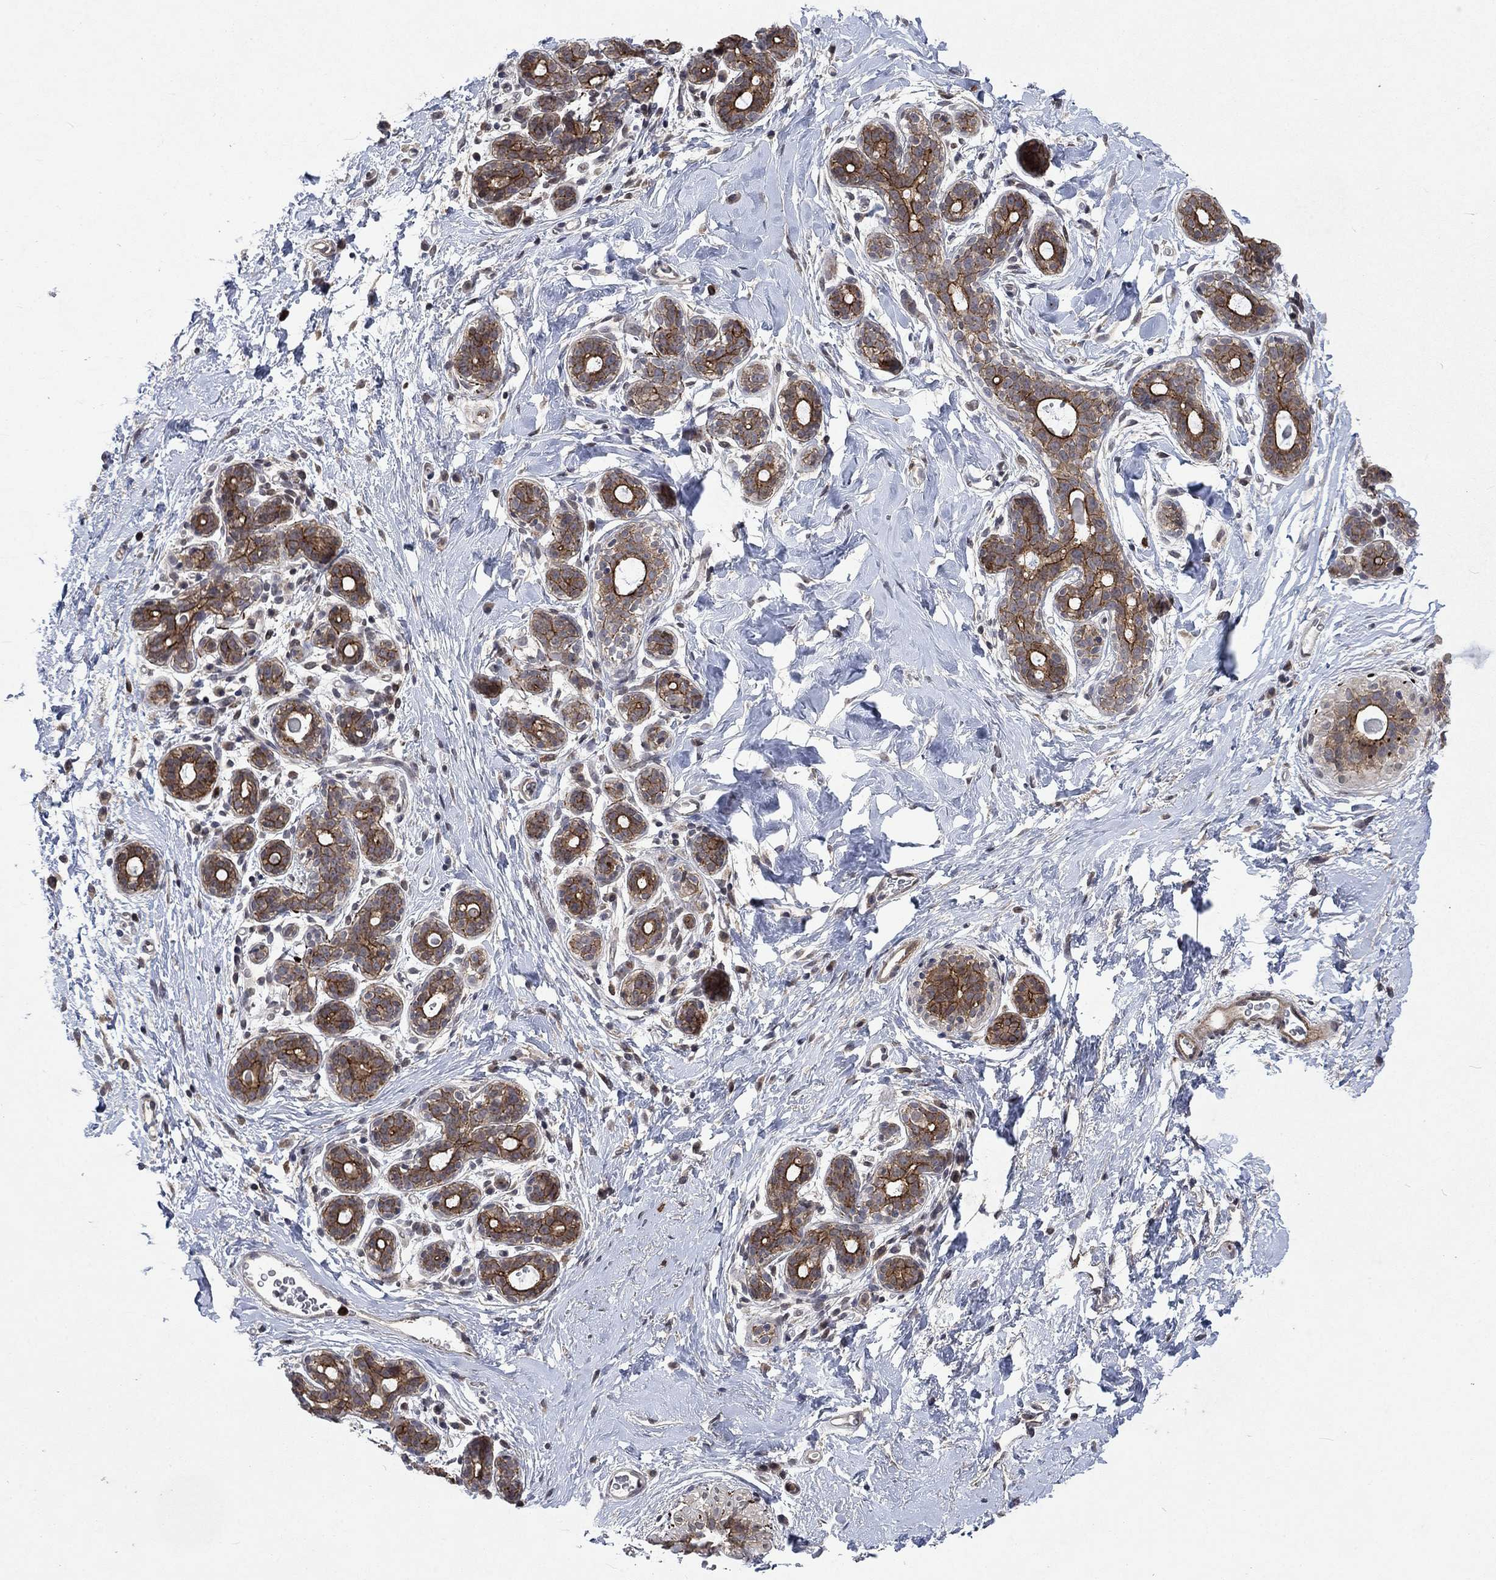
{"staining": {"intensity": "negative", "quantity": "none", "location": "none"}, "tissue": "breast", "cell_type": "Adipocytes", "image_type": "normal", "snomed": [{"axis": "morphology", "description": "Normal tissue, NOS"}, {"axis": "topography", "description": "Breast"}], "caption": "IHC histopathology image of unremarkable human breast stained for a protein (brown), which demonstrates no staining in adipocytes.", "gene": "PPP1R9A", "patient": {"sex": "female", "age": 43}}